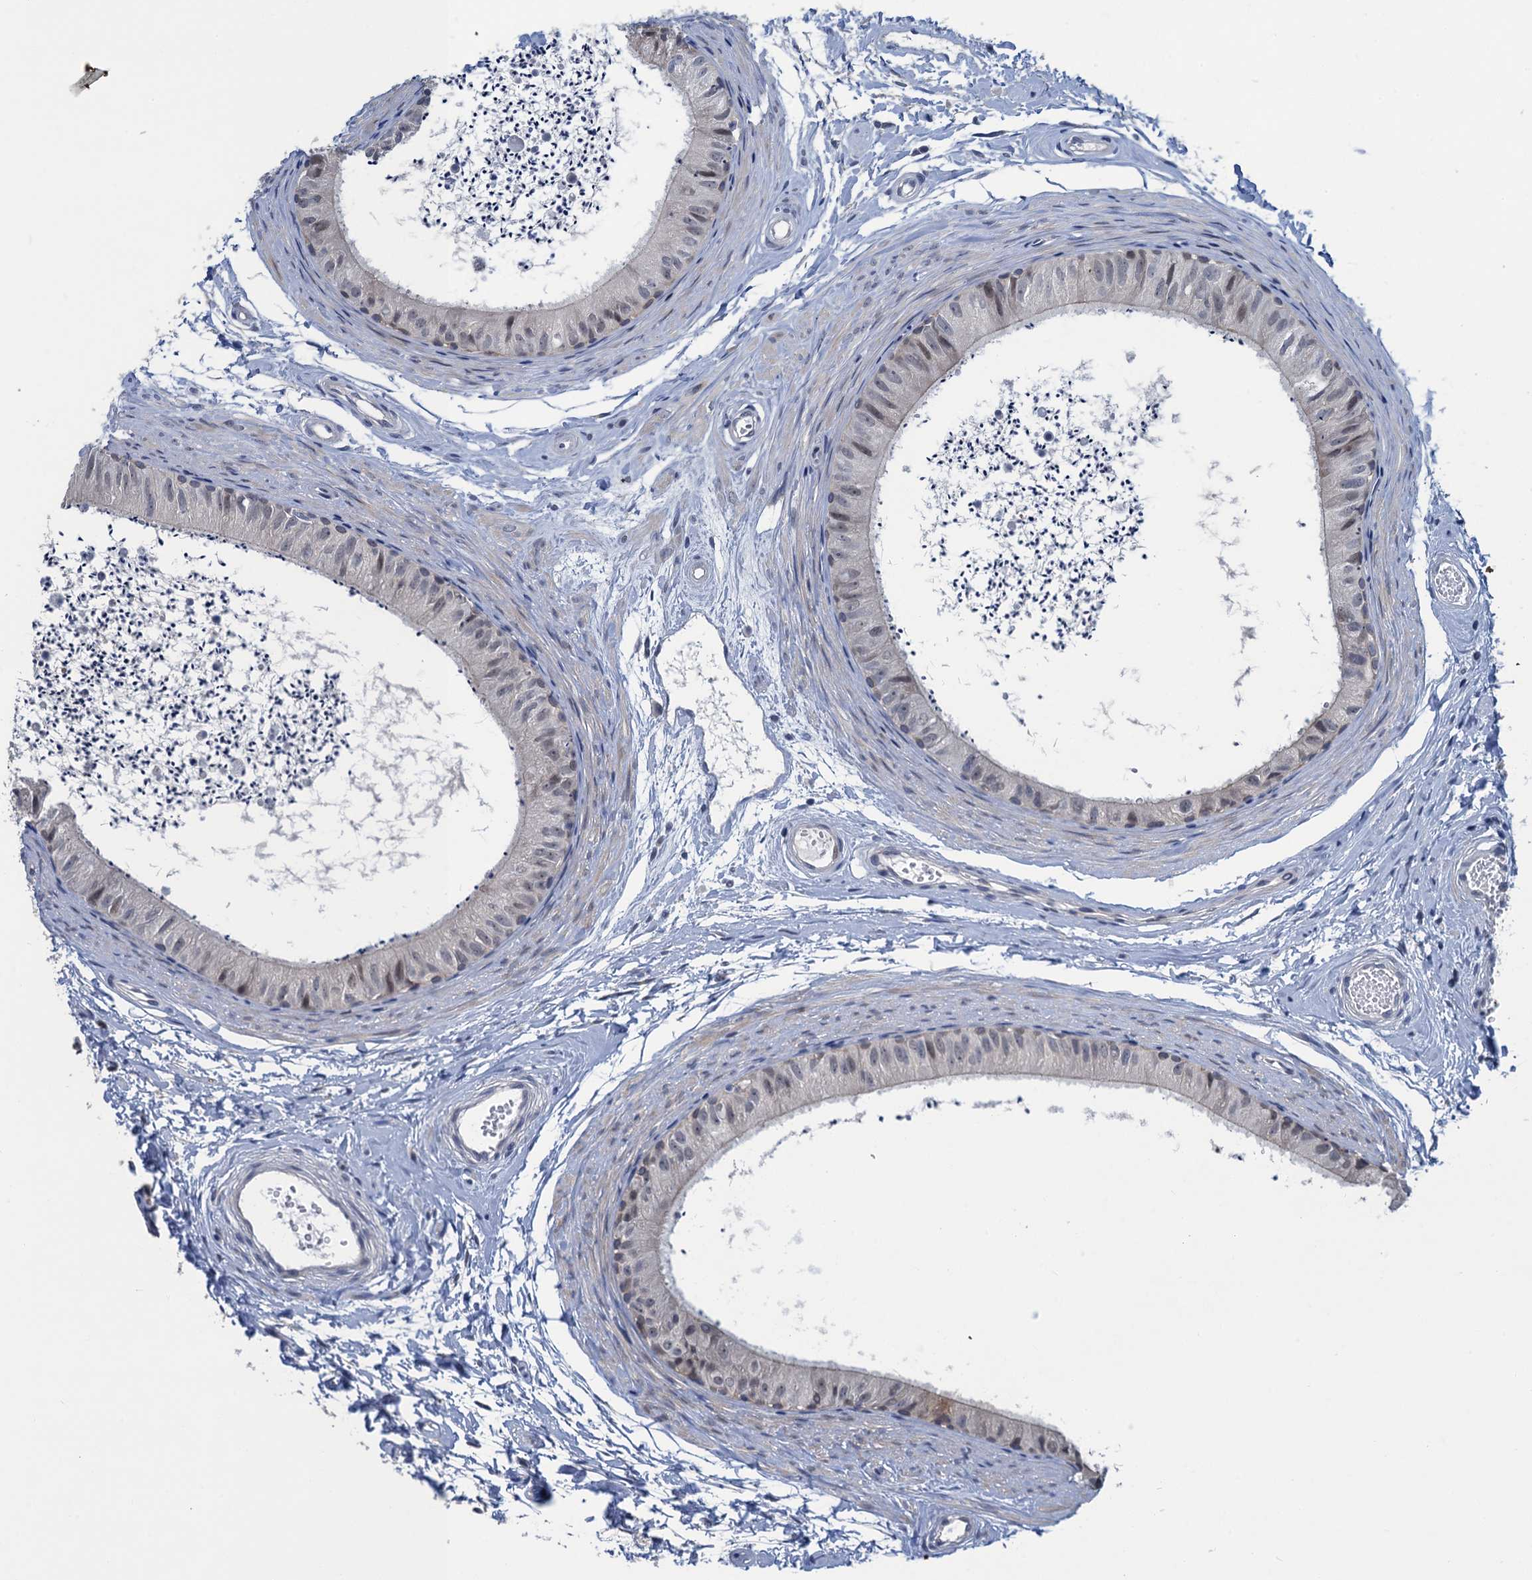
{"staining": {"intensity": "negative", "quantity": "none", "location": "none"}, "tissue": "epididymis", "cell_type": "Glandular cells", "image_type": "normal", "snomed": [{"axis": "morphology", "description": "Normal tissue, NOS"}, {"axis": "topography", "description": "Epididymis"}], "caption": "Human epididymis stained for a protein using immunohistochemistry (IHC) reveals no positivity in glandular cells.", "gene": "MRFAP1", "patient": {"sex": "male", "age": 56}}